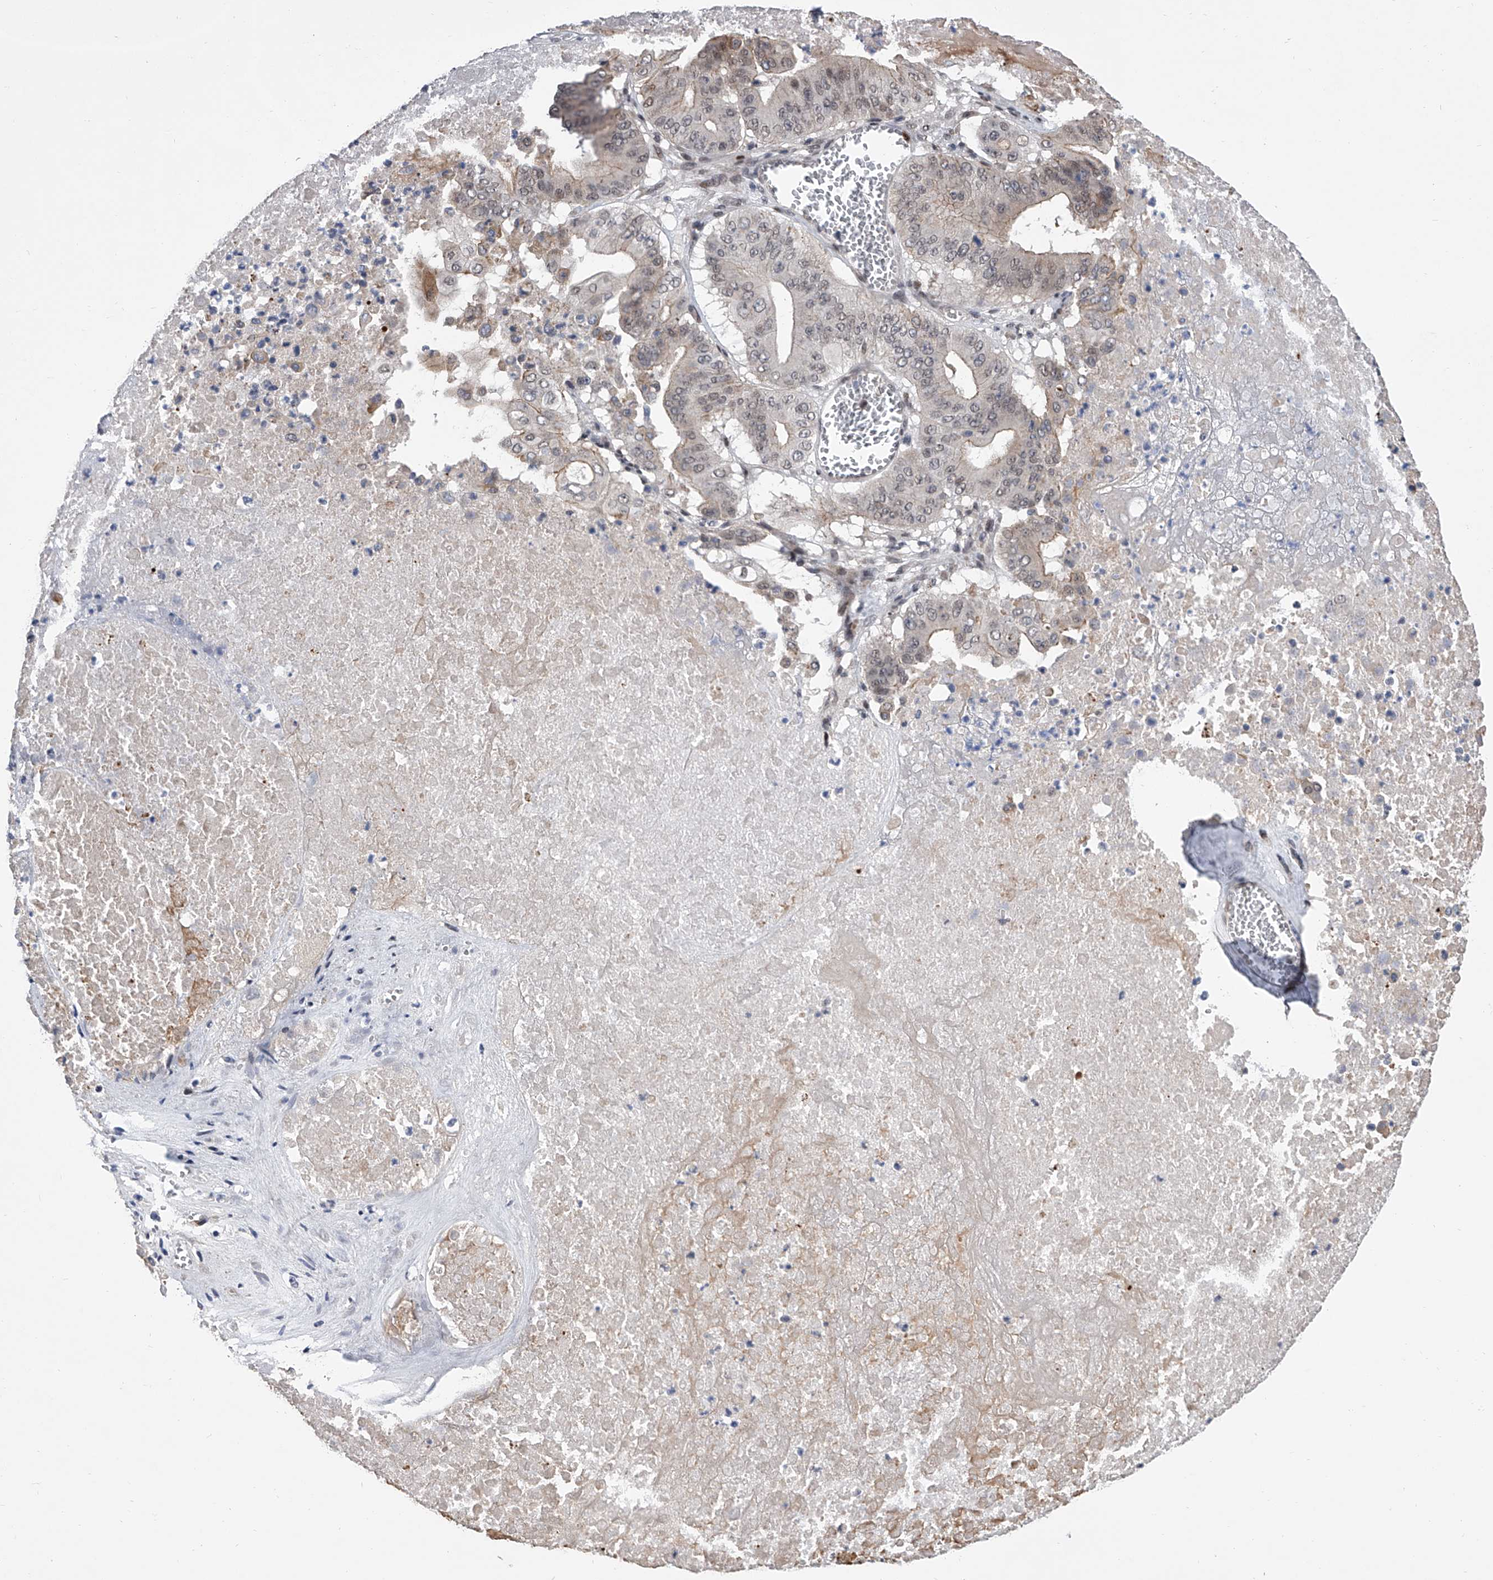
{"staining": {"intensity": "moderate", "quantity": "25%-75%", "location": "cytoplasmic/membranous,nuclear"}, "tissue": "pancreatic cancer", "cell_type": "Tumor cells", "image_type": "cancer", "snomed": [{"axis": "morphology", "description": "Adenocarcinoma, NOS"}, {"axis": "topography", "description": "Pancreas"}], "caption": "Immunohistochemical staining of human pancreatic cancer exhibits moderate cytoplasmic/membranous and nuclear protein positivity in approximately 25%-75% of tumor cells. Immunohistochemistry (ihc) stains the protein in brown and the nuclei are stained blue.", "gene": "ZNF426", "patient": {"sex": "female", "age": 77}}